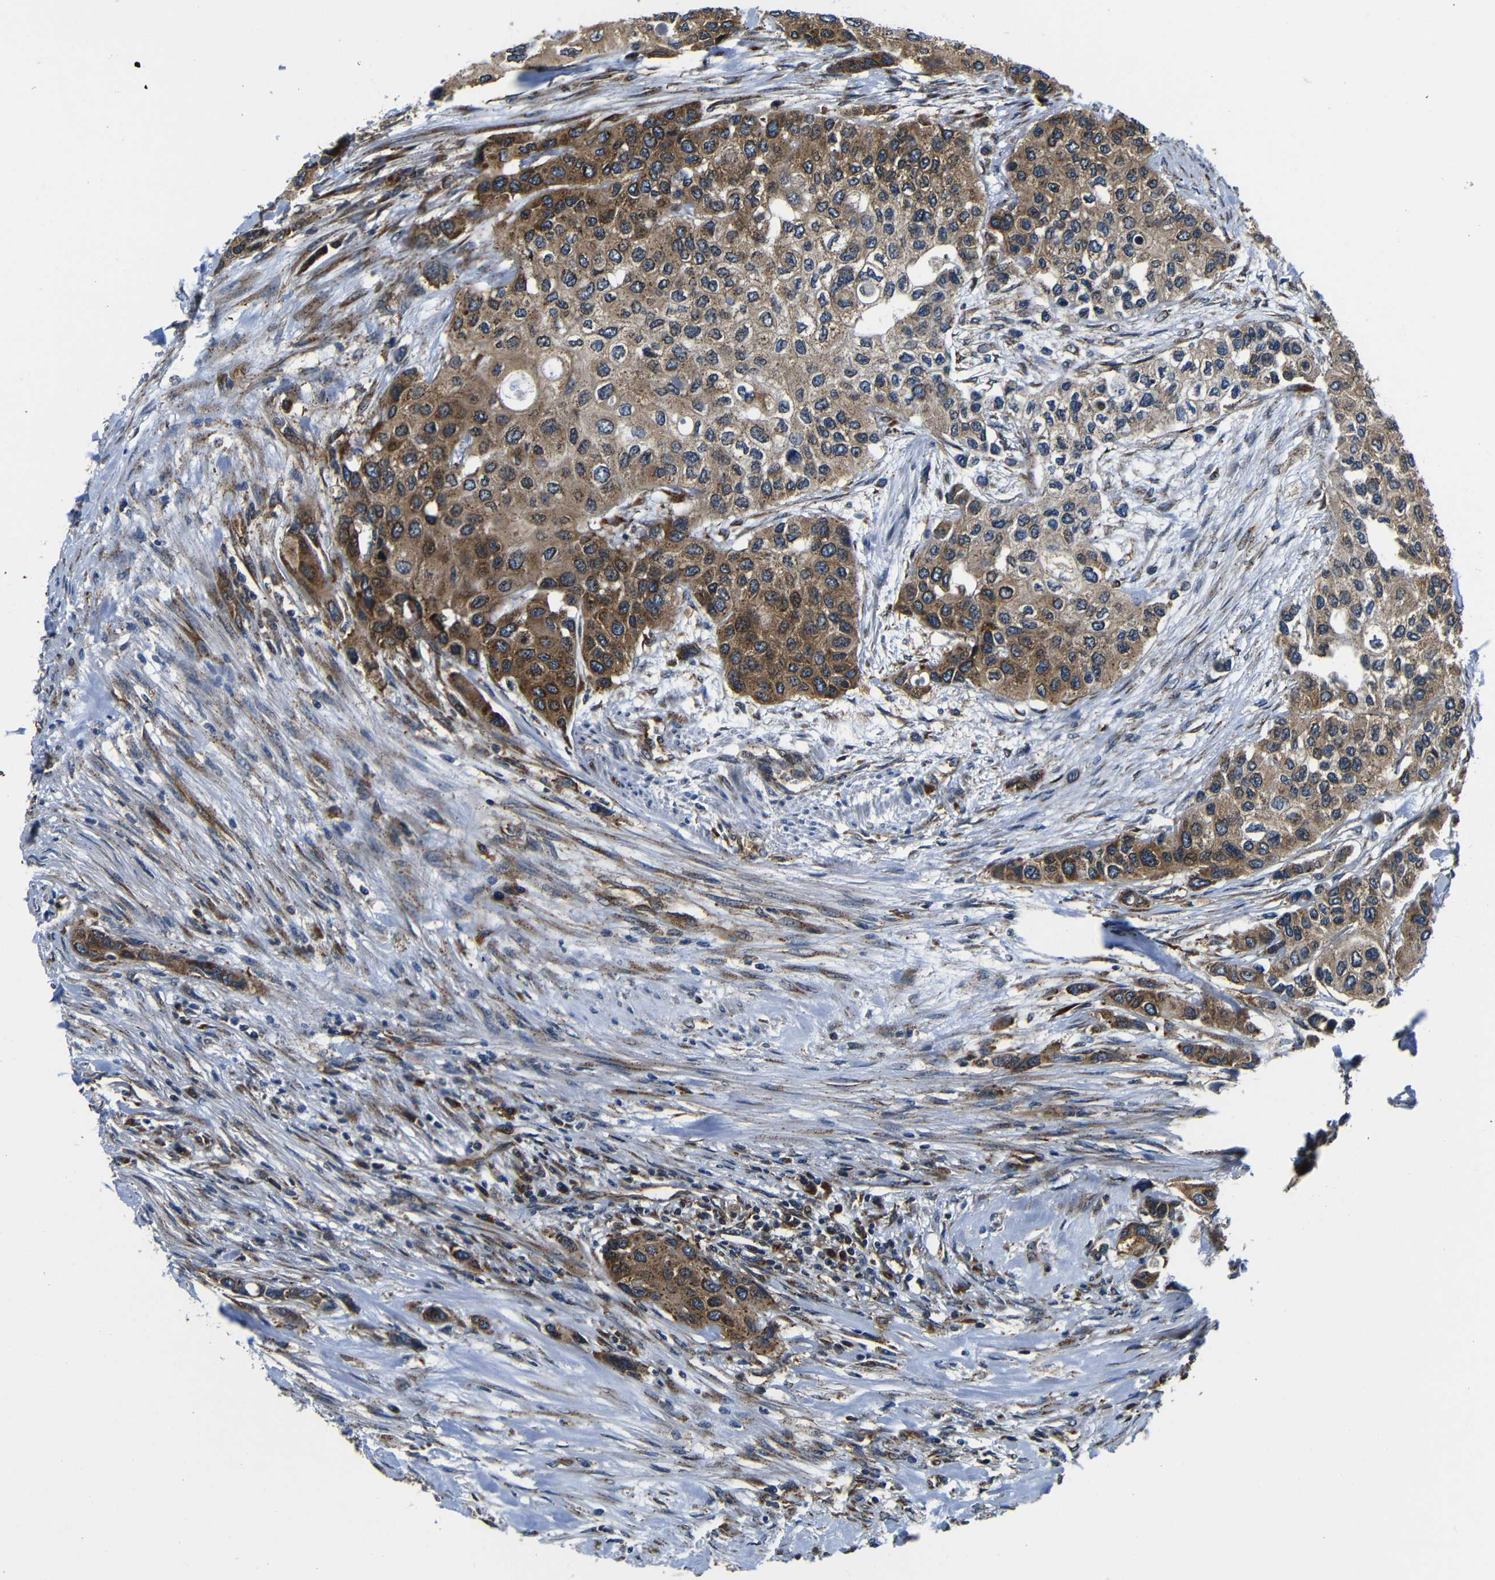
{"staining": {"intensity": "moderate", "quantity": ">75%", "location": "cytoplasmic/membranous"}, "tissue": "urothelial cancer", "cell_type": "Tumor cells", "image_type": "cancer", "snomed": [{"axis": "morphology", "description": "Urothelial carcinoma, High grade"}, {"axis": "topography", "description": "Urinary bladder"}], "caption": "Urothelial cancer tissue demonstrates moderate cytoplasmic/membranous staining in approximately >75% of tumor cells", "gene": "ABCE1", "patient": {"sex": "female", "age": 56}}